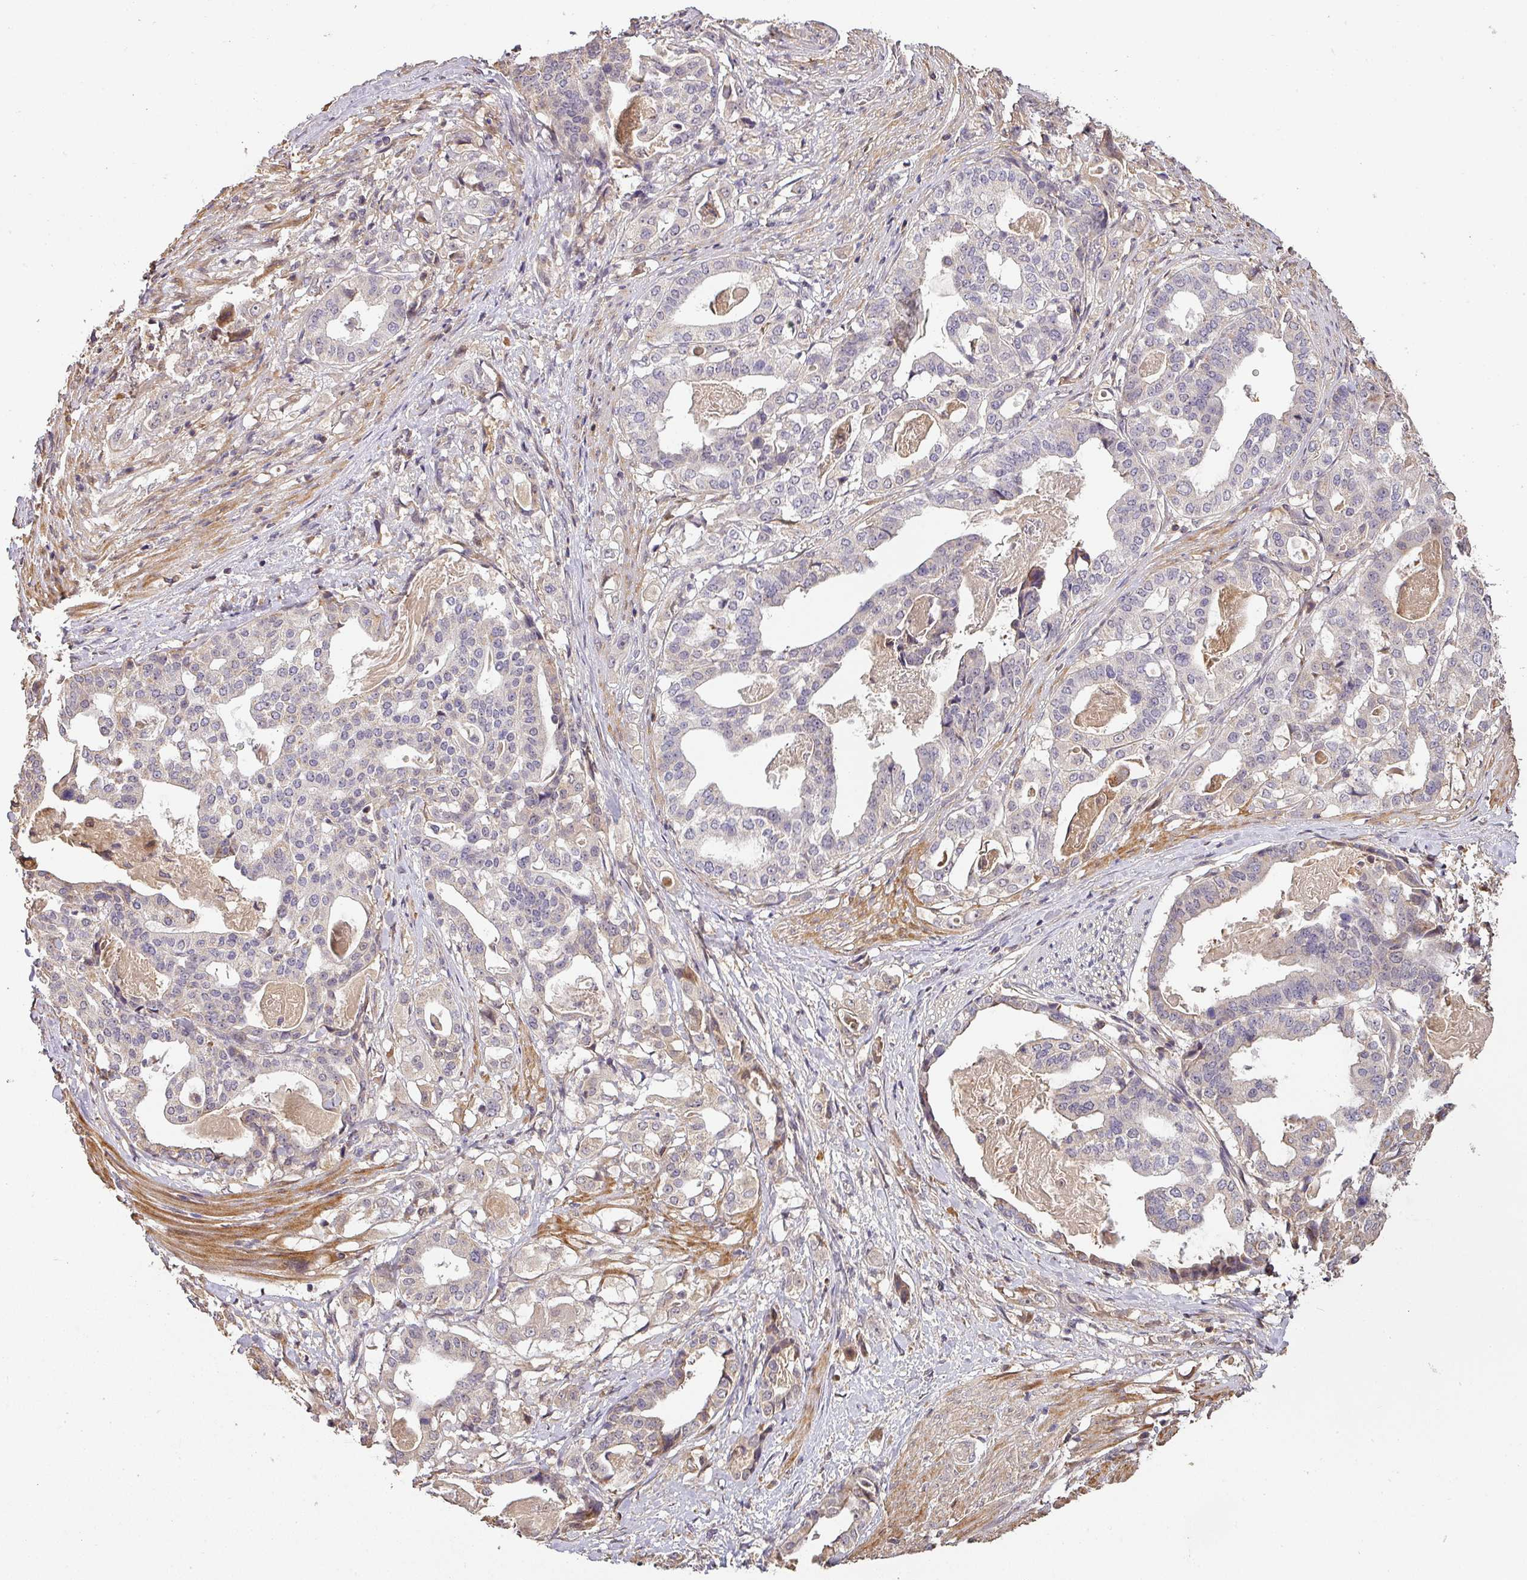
{"staining": {"intensity": "negative", "quantity": "none", "location": "none"}, "tissue": "stomach cancer", "cell_type": "Tumor cells", "image_type": "cancer", "snomed": [{"axis": "morphology", "description": "Adenocarcinoma, NOS"}, {"axis": "topography", "description": "Stomach"}], "caption": "Tumor cells show no significant positivity in stomach adenocarcinoma.", "gene": "BPIFB3", "patient": {"sex": "male", "age": 48}}